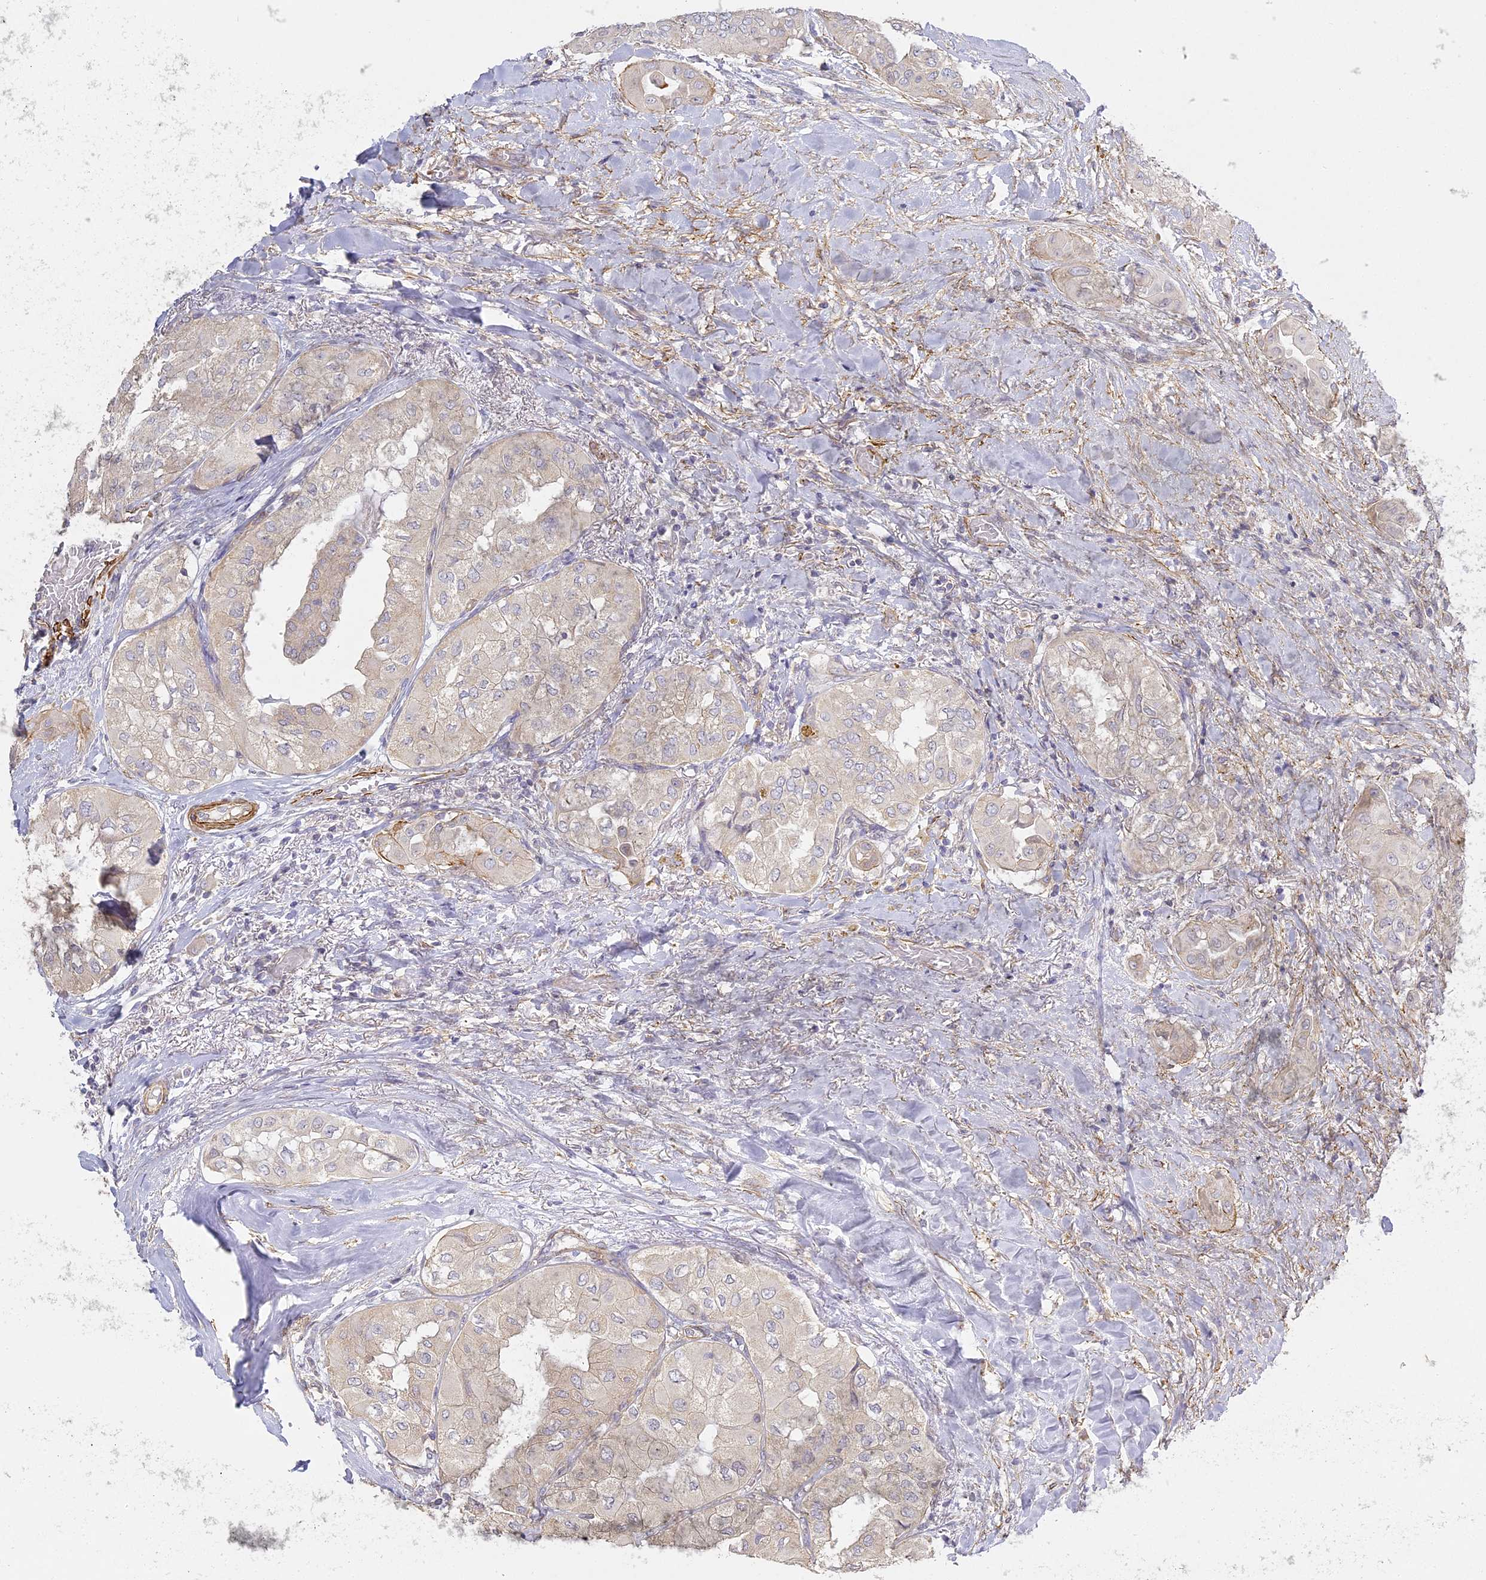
{"staining": {"intensity": "negative", "quantity": "none", "location": "none"}, "tissue": "thyroid cancer", "cell_type": "Tumor cells", "image_type": "cancer", "snomed": [{"axis": "morphology", "description": "Papillary adenocarcinoma, NOS"}, {"axis": "topography", "description": "Thyroid gland"}], "caption": "High magnification brightfield microscopy of thyroid cancer stained with DAB (3,3'-diaminobenzidine) (brown) and counterstained with hematoxylin (blue): tumor cells show no significant staining.", "gene": "MED28", "patient": {"sex": "female", "age": 59}}